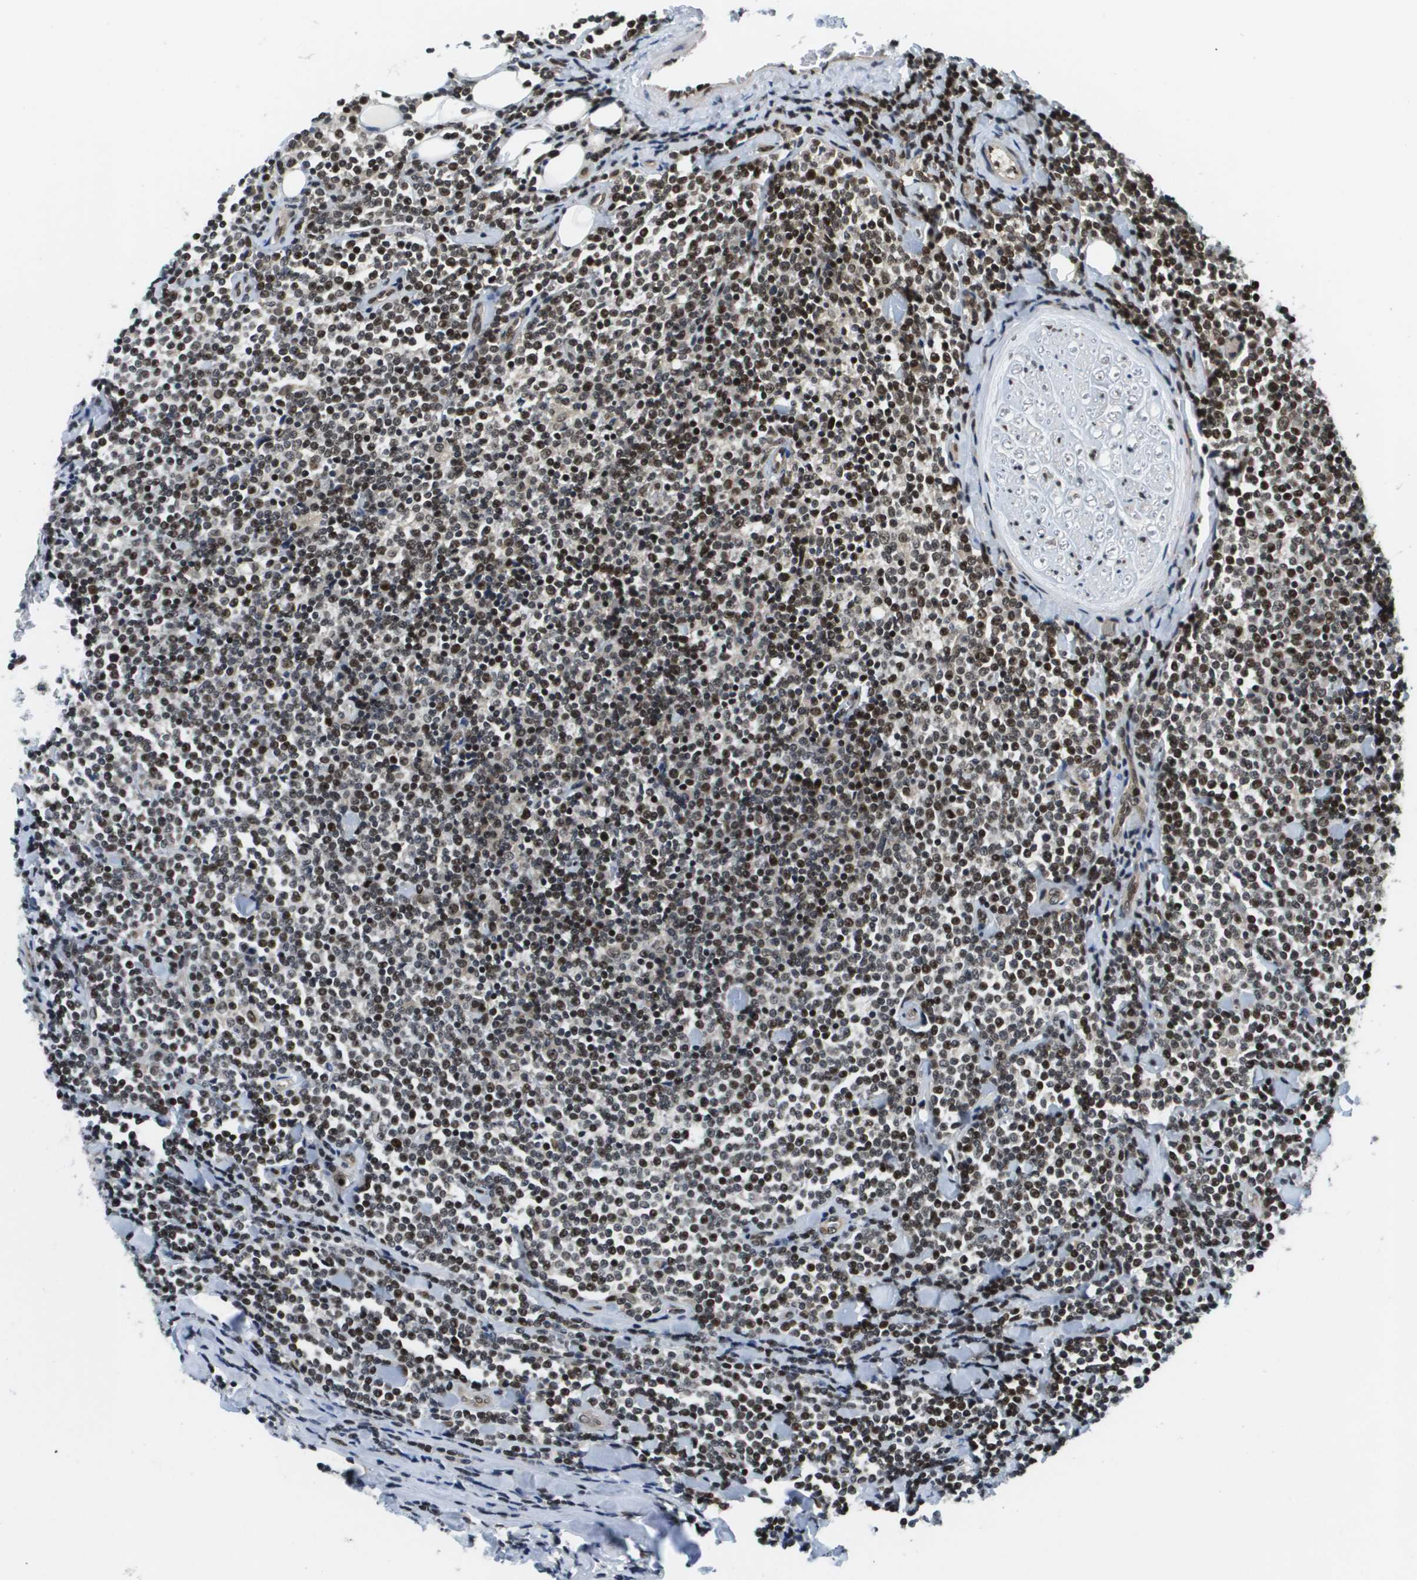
{"staining": {"intensity": "strong", "quantity": ">75%", "location": "nuclear"}, "tissue": "lymphoma", "cell_type": "Tumor cells", "image_type": "cancer", "snomed": [{"axis": "morphology", "description": "Malignant lymphoma, non-Hodgkin's type, Low grade"}, {"axis": "topography", "description": "Soft tissue"}], "caption": "Immunohistochemistry (IHC) image of neoplastic tissue: human low-grade malignant lymphoma, non-Hodgkin's type stained using immunohistochemistry shows high levels of strong protein expression localized specifically in the nuclear of tumor cells, appearing as a nuclear brown color.", "gene": "RECQL4", "patient": {"sex": "male", "age": 92}}